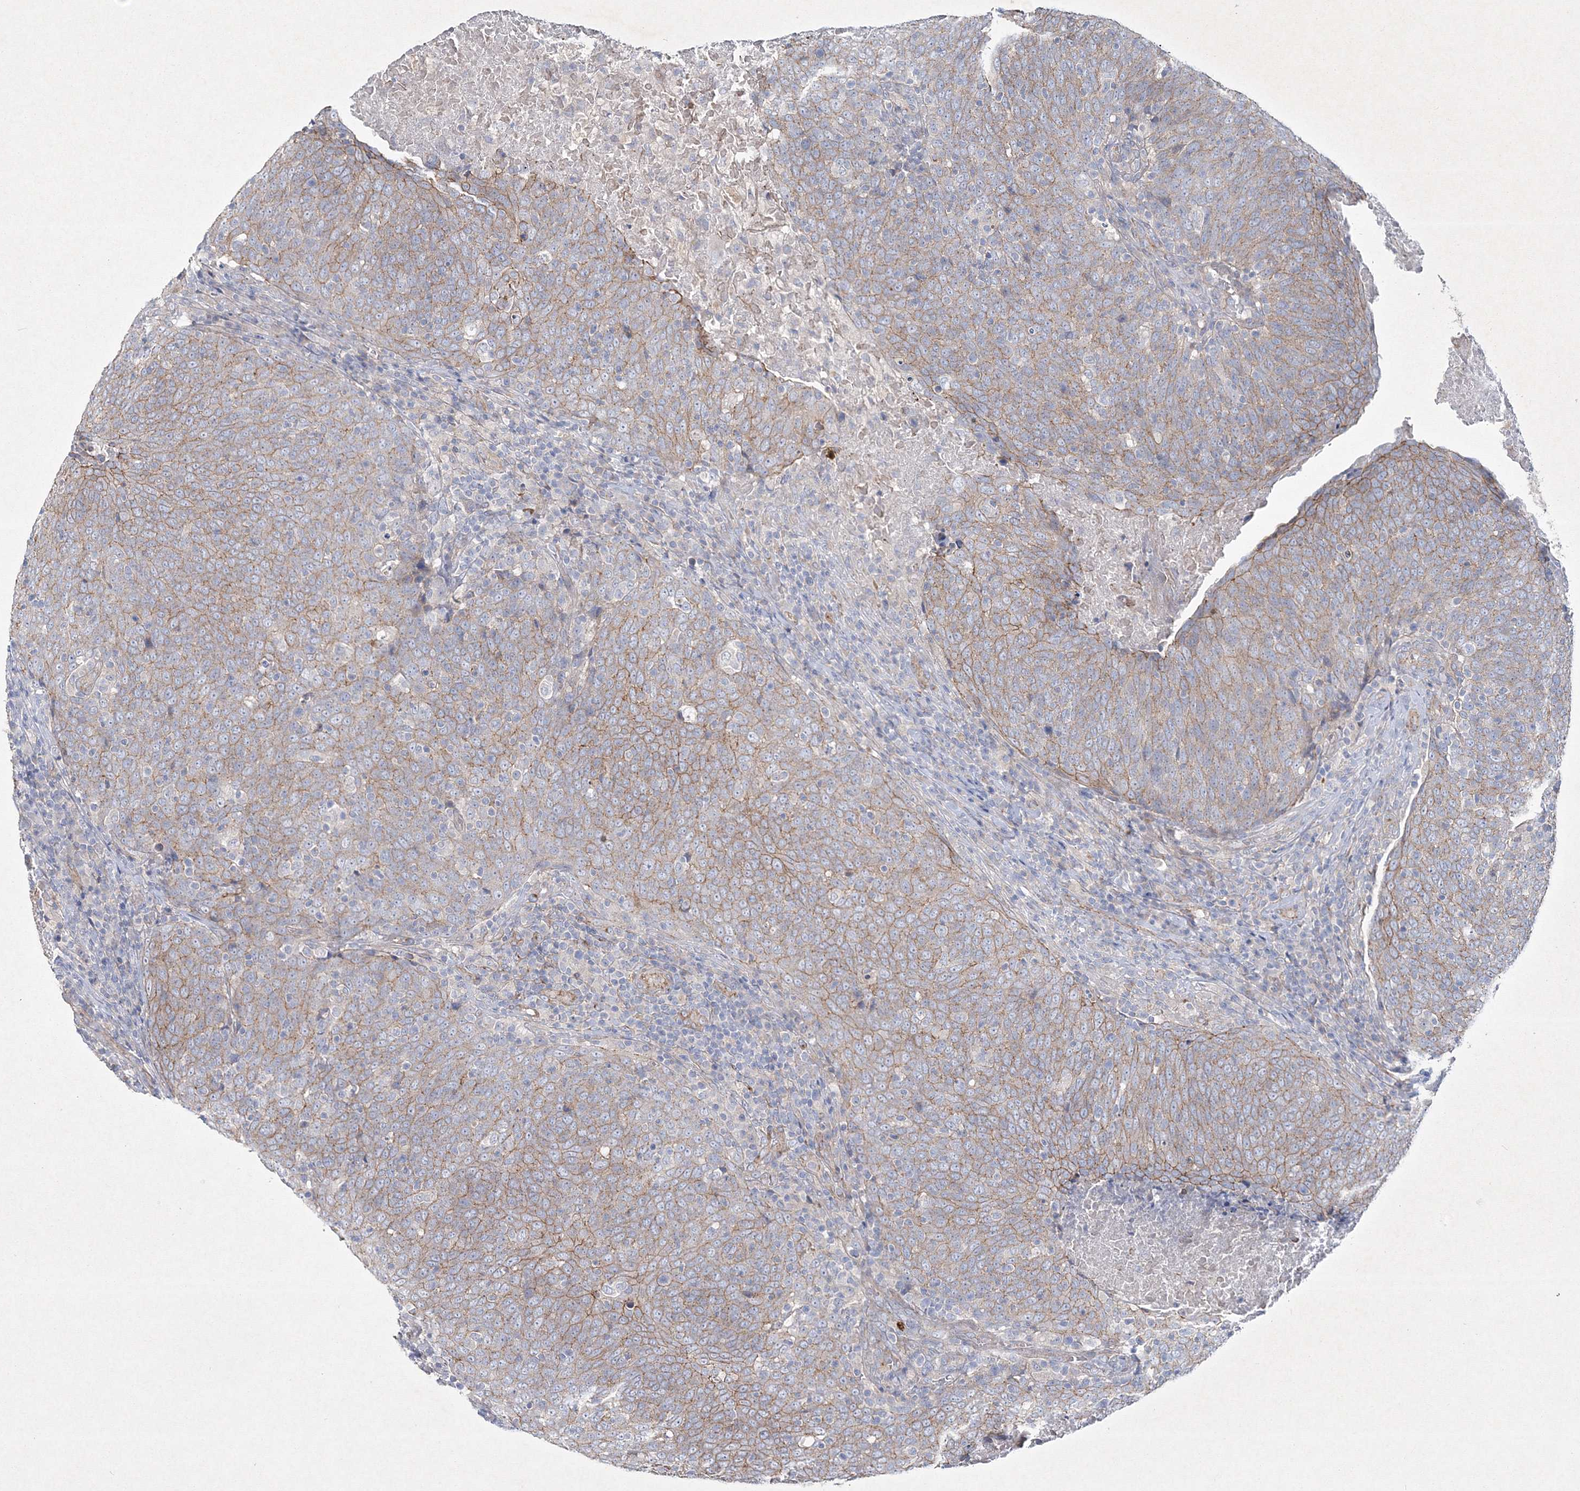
{"staining": {"intensity": "moderate", "quantity": ">75%", "location": "cytoplasmic/membranous"}, "tissue": "head and neck cancer", "cell_type": "Tumor cells", "image_type": "cancer", "snomed": [{"axis": "morphology", "description": "Squamous cell carcinoma, NOS"}, {"axis": "morphology", "description": "Squamous cell carcinoma, metastatic, NOS"}, {"axis": "topography", "description": "Lymph node"}, {"axis": "topography", "description": "Head-Neck"}], "caption": "DAB (3,3'-diaminobenzidine) immunohistochemical staining of human head and neck cancer (metastatic squamous cell carcinoma) reveals moderate cytoplasmic/membranous protein expression in about >75% of tumor cells. Immunohistochemistry (ihc) stains the protein of interest in brown and the nuclei are stained blue.", "gene": "NAA40", "patient": {"sex": "male", "age": 62}}